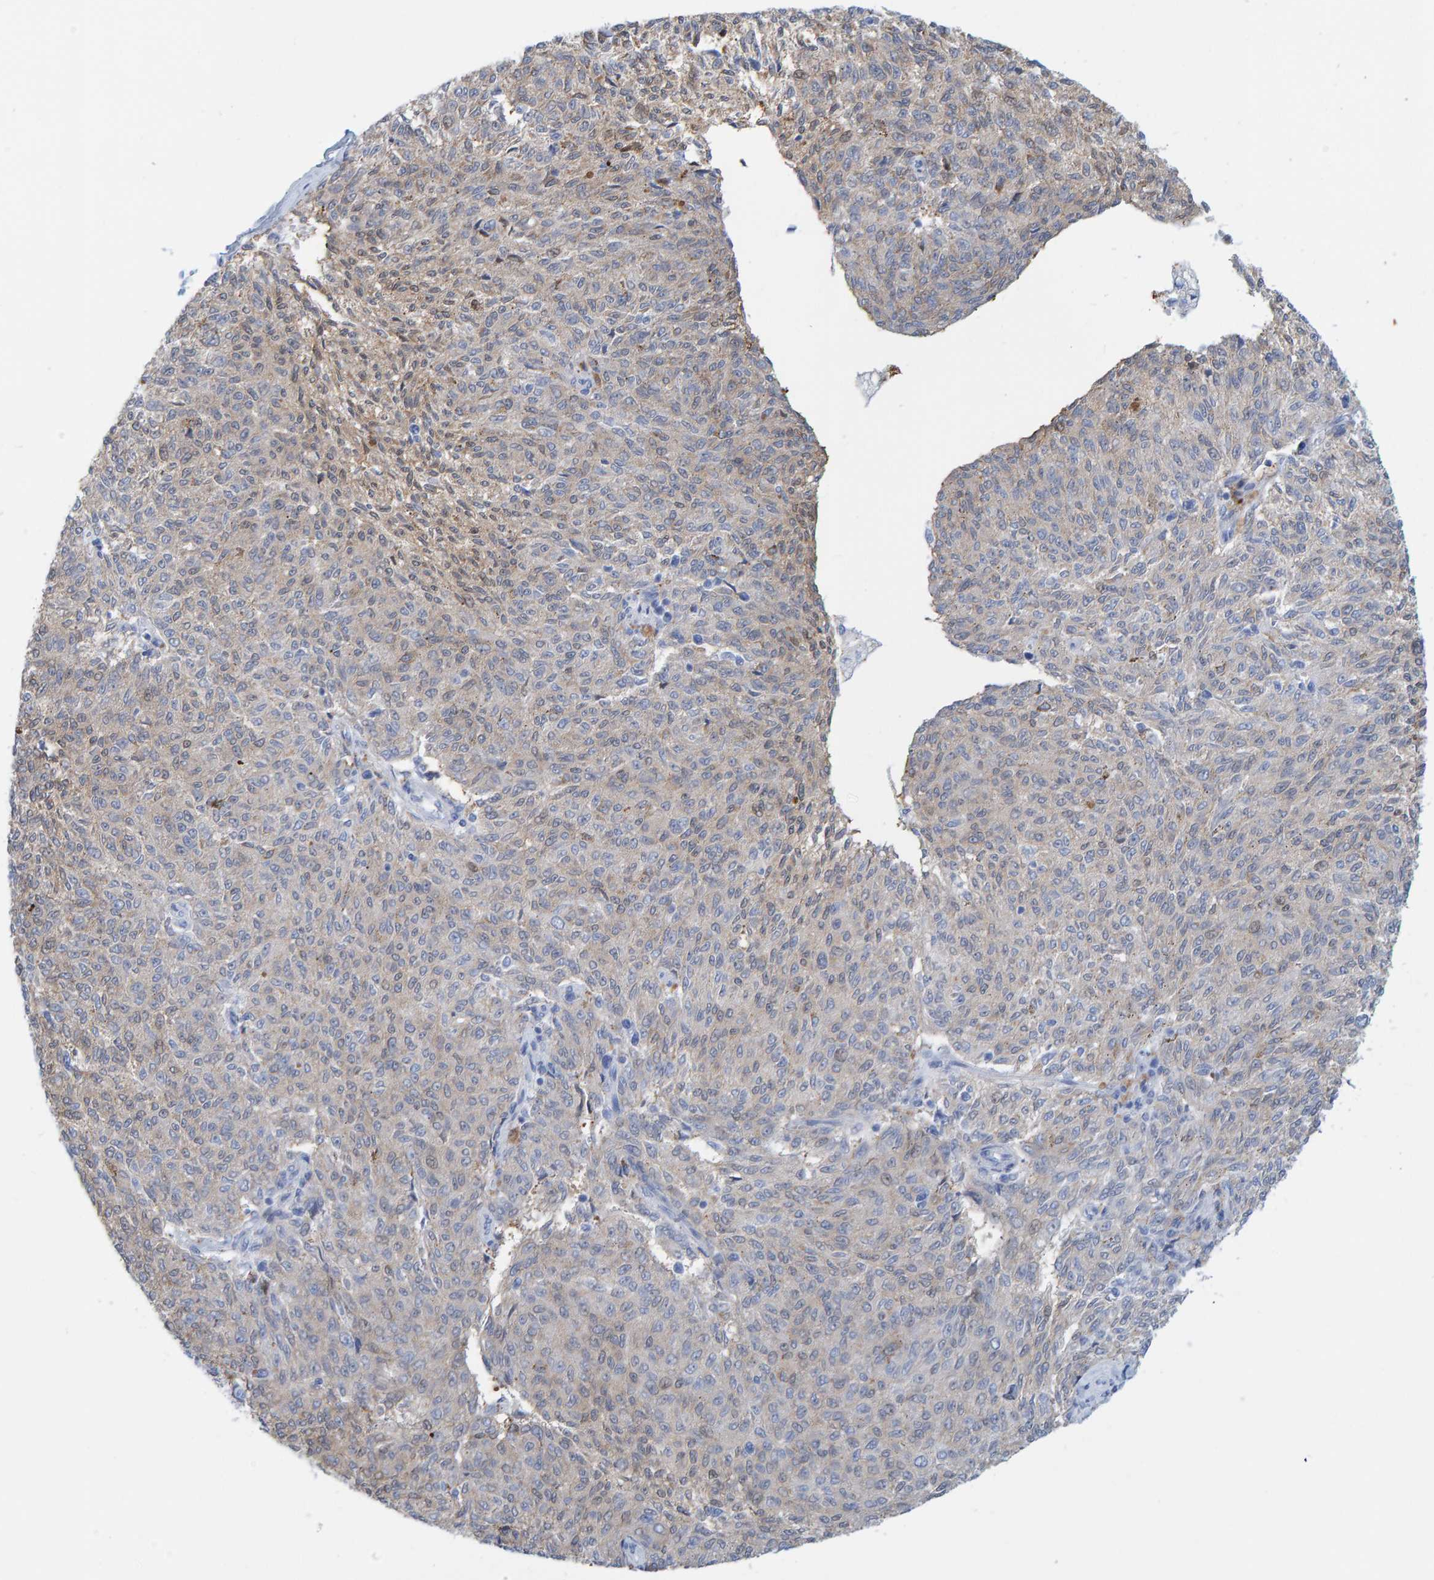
{"staining": {"intensity": "weak", "quantity": "25%-75%", "location": "cytoplasmic/membranous"}, "tissue": "melanoma", "cell_type": "Tumor cells", "image_type": "cancer", "snomed": [{"axis": "morphology", "description": "Malignant melanoma, NOS"}, {"axis": "topography", "description": "Skin"}], "caption": "This photomicrograph displays malignant melanoma stained with immunohistochemistry (IHC) to label a protein in brown. The cytoplasmic/membranous of tumor cells show weak positivity for the protein. Nuclei are counter-stained blue.", "gene": "KLHL11", "patient": {"sex": "female", "age": 72}}